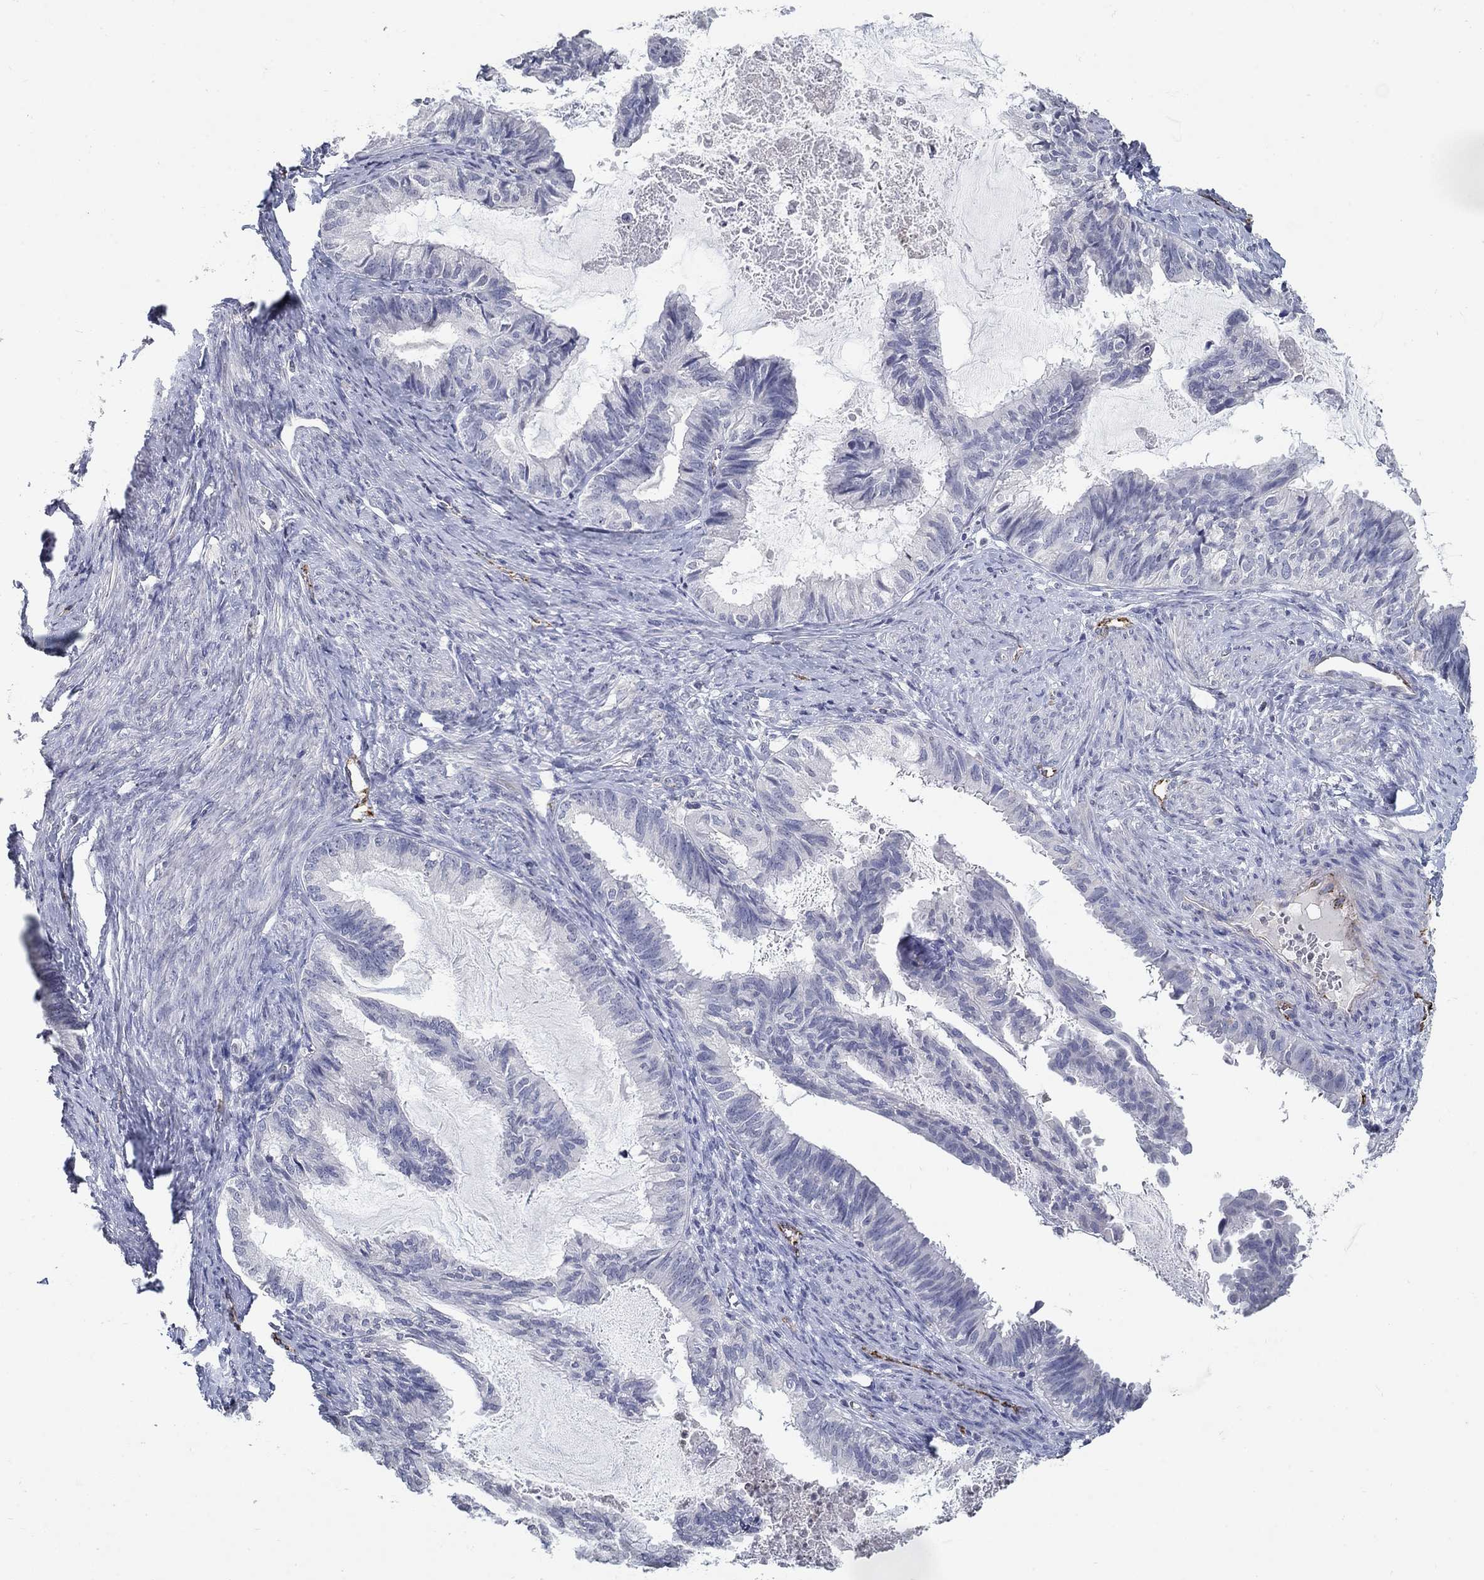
{"staining": {"intensity": "negative", "quantity": "none", "location": "none"}, "tissue": "endometrial cancer", "cell_type": "Tumor cells", "image_type": "cancer", "snomed": [{"axis": "morphology", "description": "Adenocarcinoma, NOS"}, {"axis": "topography", "description": "Endometrium"}], "caption": "The histopathology image exhibits no staining of tumor cells in endometrial adenocarcinoma.", "gene": "TINAG", "patient": {"sex": "female", "age": 86}}